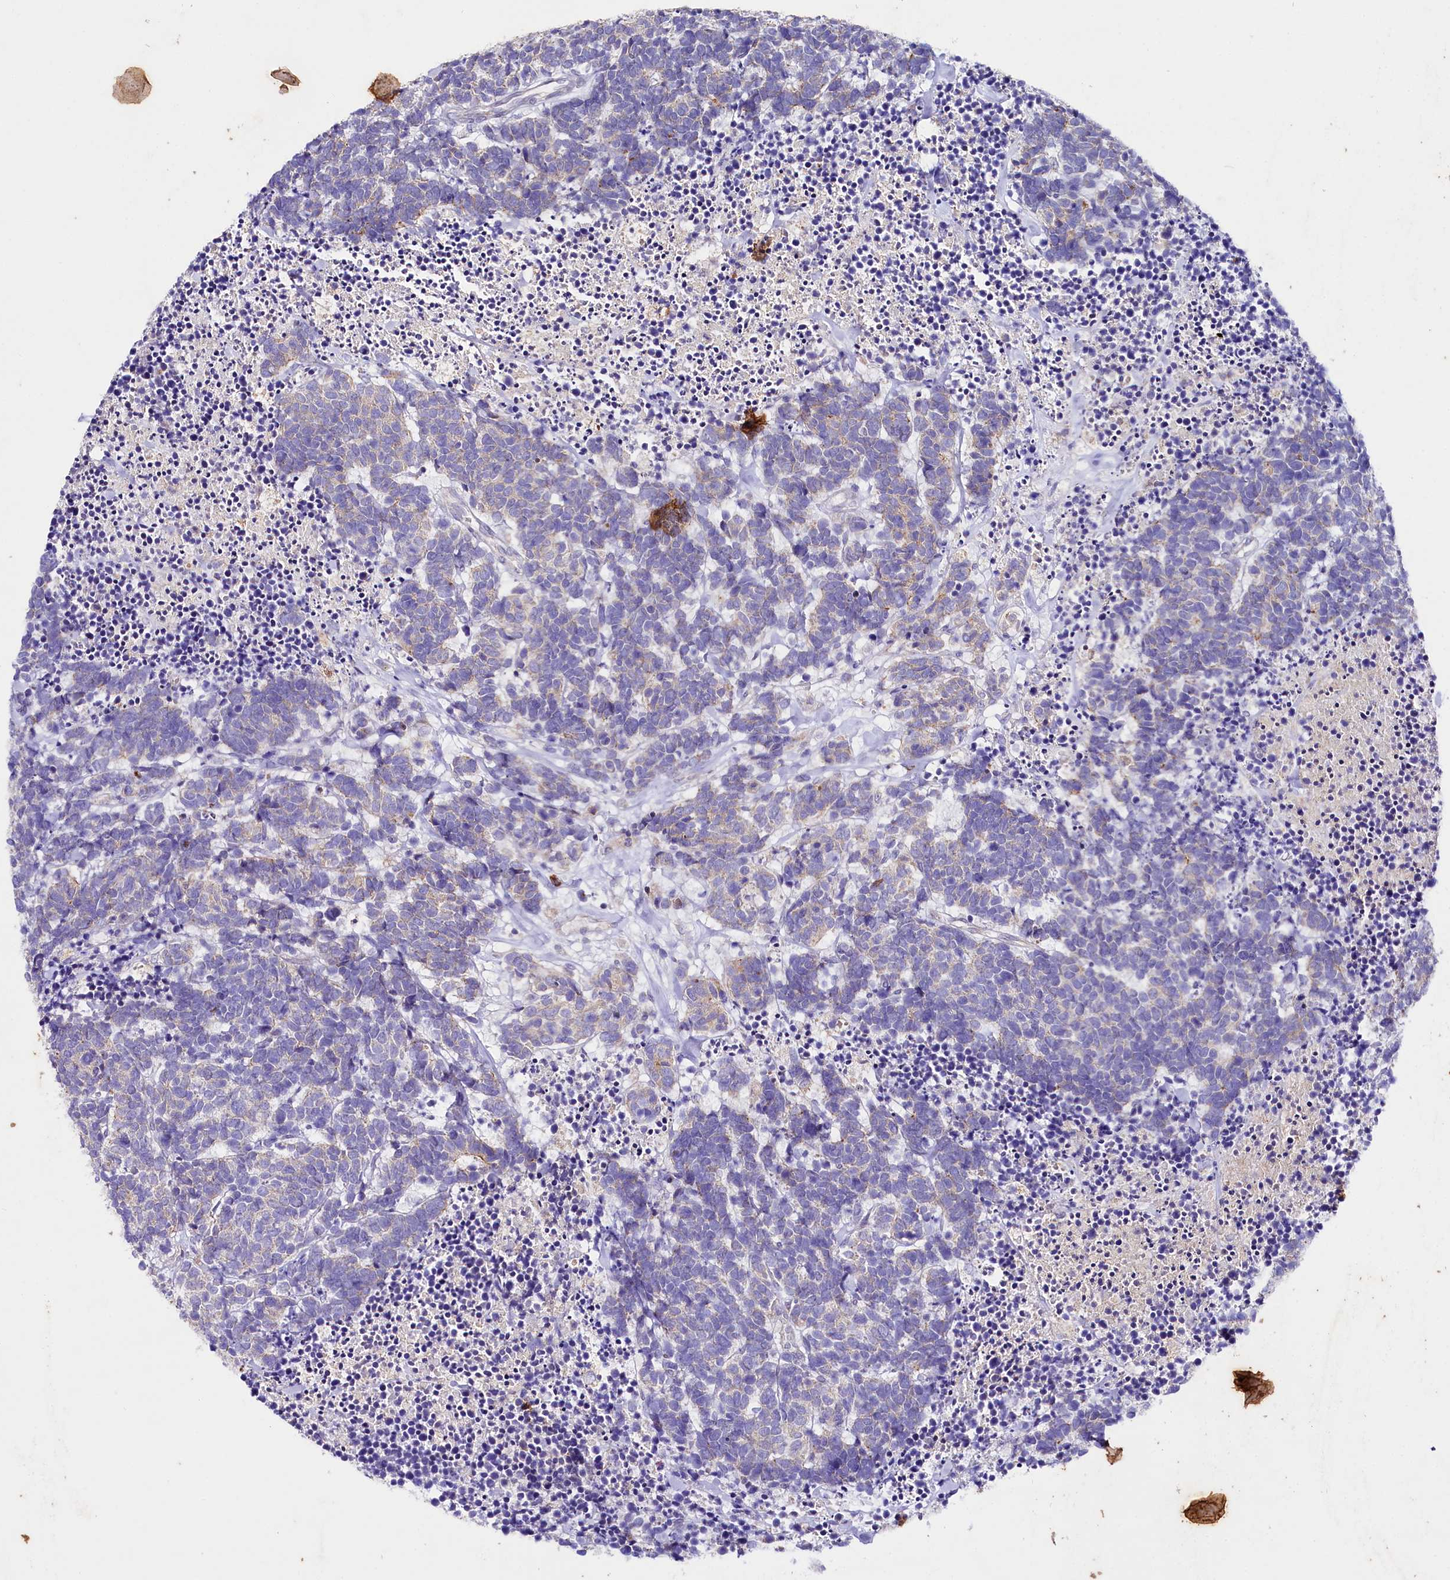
{"staining": {"intensity": "weak", "quantity": "<25%", "location": "cytoplasmic/membranous"}, "tissue": "carcinoid", "cell_type": "Tumor cells", "image_type": "cancer", "snomed": [{"axis": "morphology", "description": "Carcinoma, NOS"}, {"axis": "morphology", "description": "Carcinoid, malignant, NOS"}, {"axis": "topography", "description": "Urinary bladder"}], "caption": "IHC of human carcinoid demonstrates no positivity in tumor cells.", "gene": "SACM1L", "patient": {"sex": "male", "age": 57}}